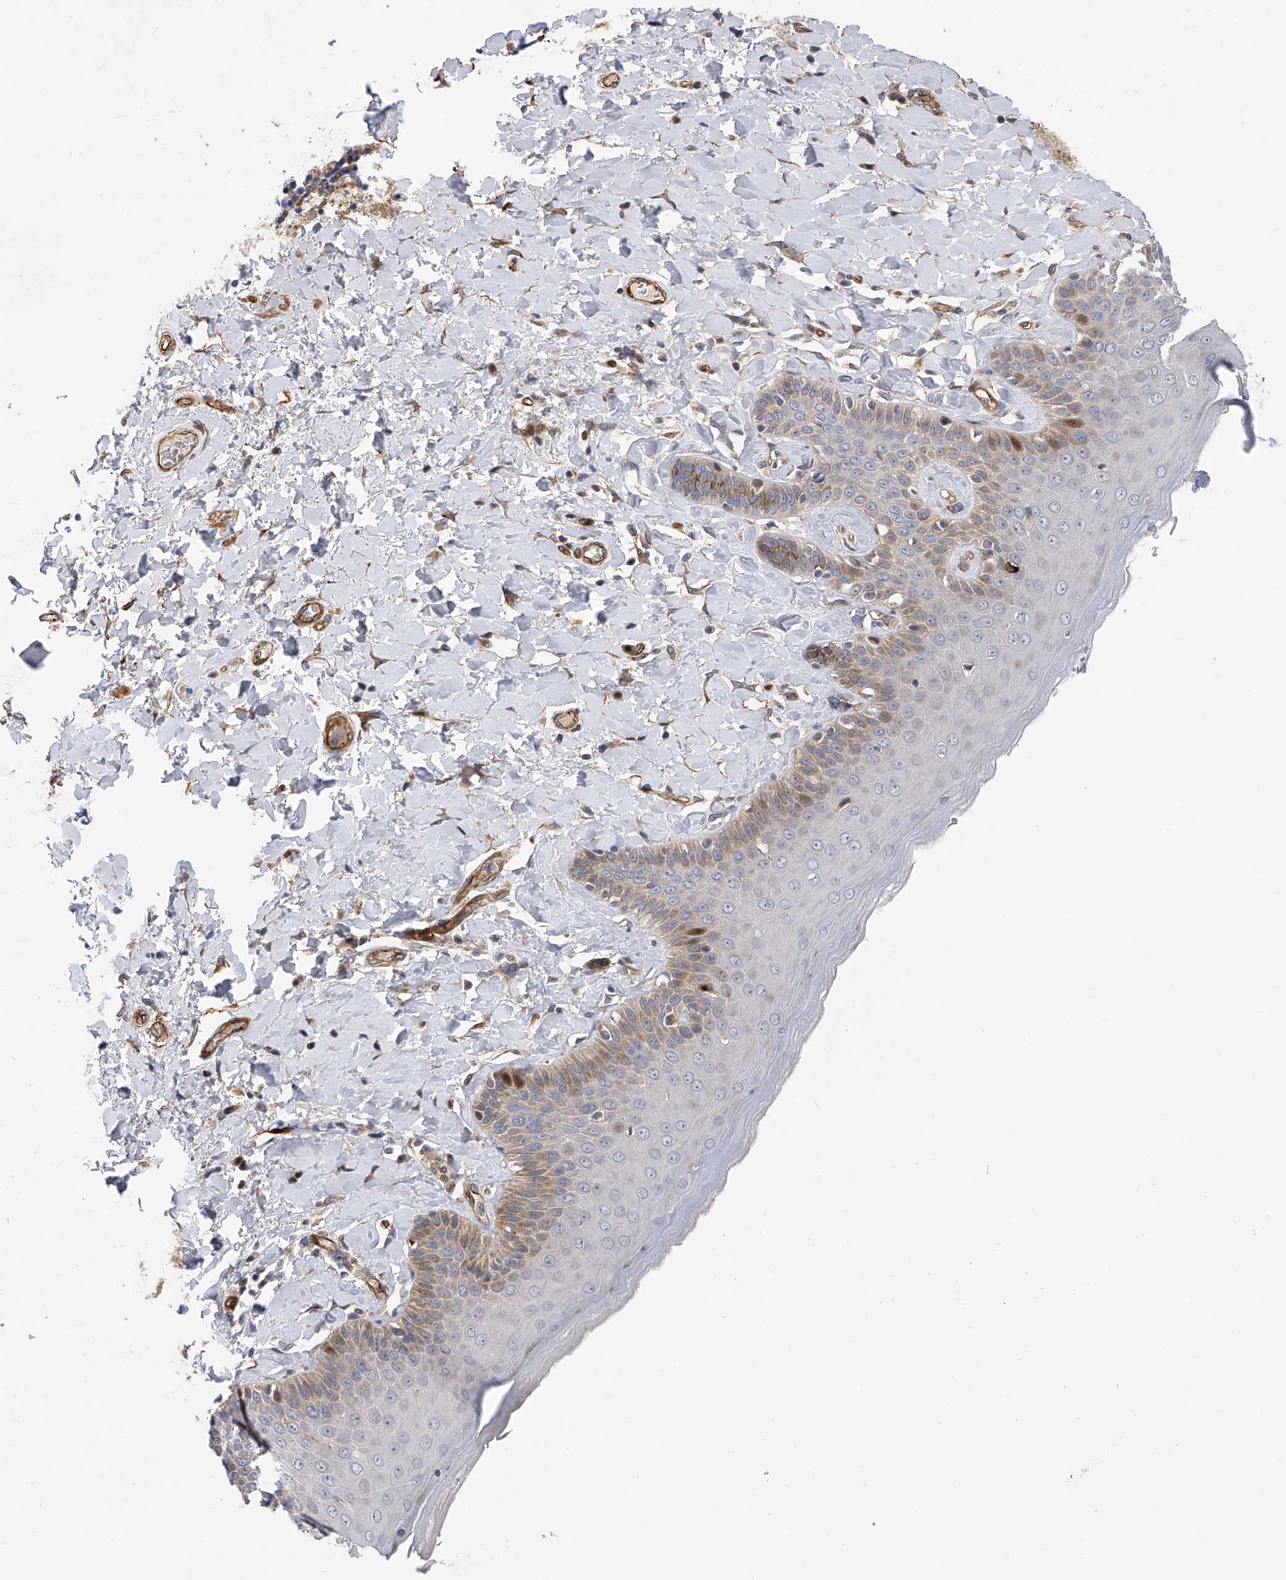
{"staining": {"intensity": "moderate", "quantity": "<25%", "location": "cytoplasmic/membranous"}, "tissue": "skin", "cell_type": "Epidermal cells", "image_type": "normal", "snomed": [{"axis": "morphology", "description": "Normal tissue, NOS"}, {"axis": "topography", "description": "Anal"}], "caption": "A brown stain highlights moderate cytoplasmic/membranous staining of a protein in epidermal cells of unremarkable skin.", "gene": "PDSS2", "patient": {"sex": "male", "age": 69}}